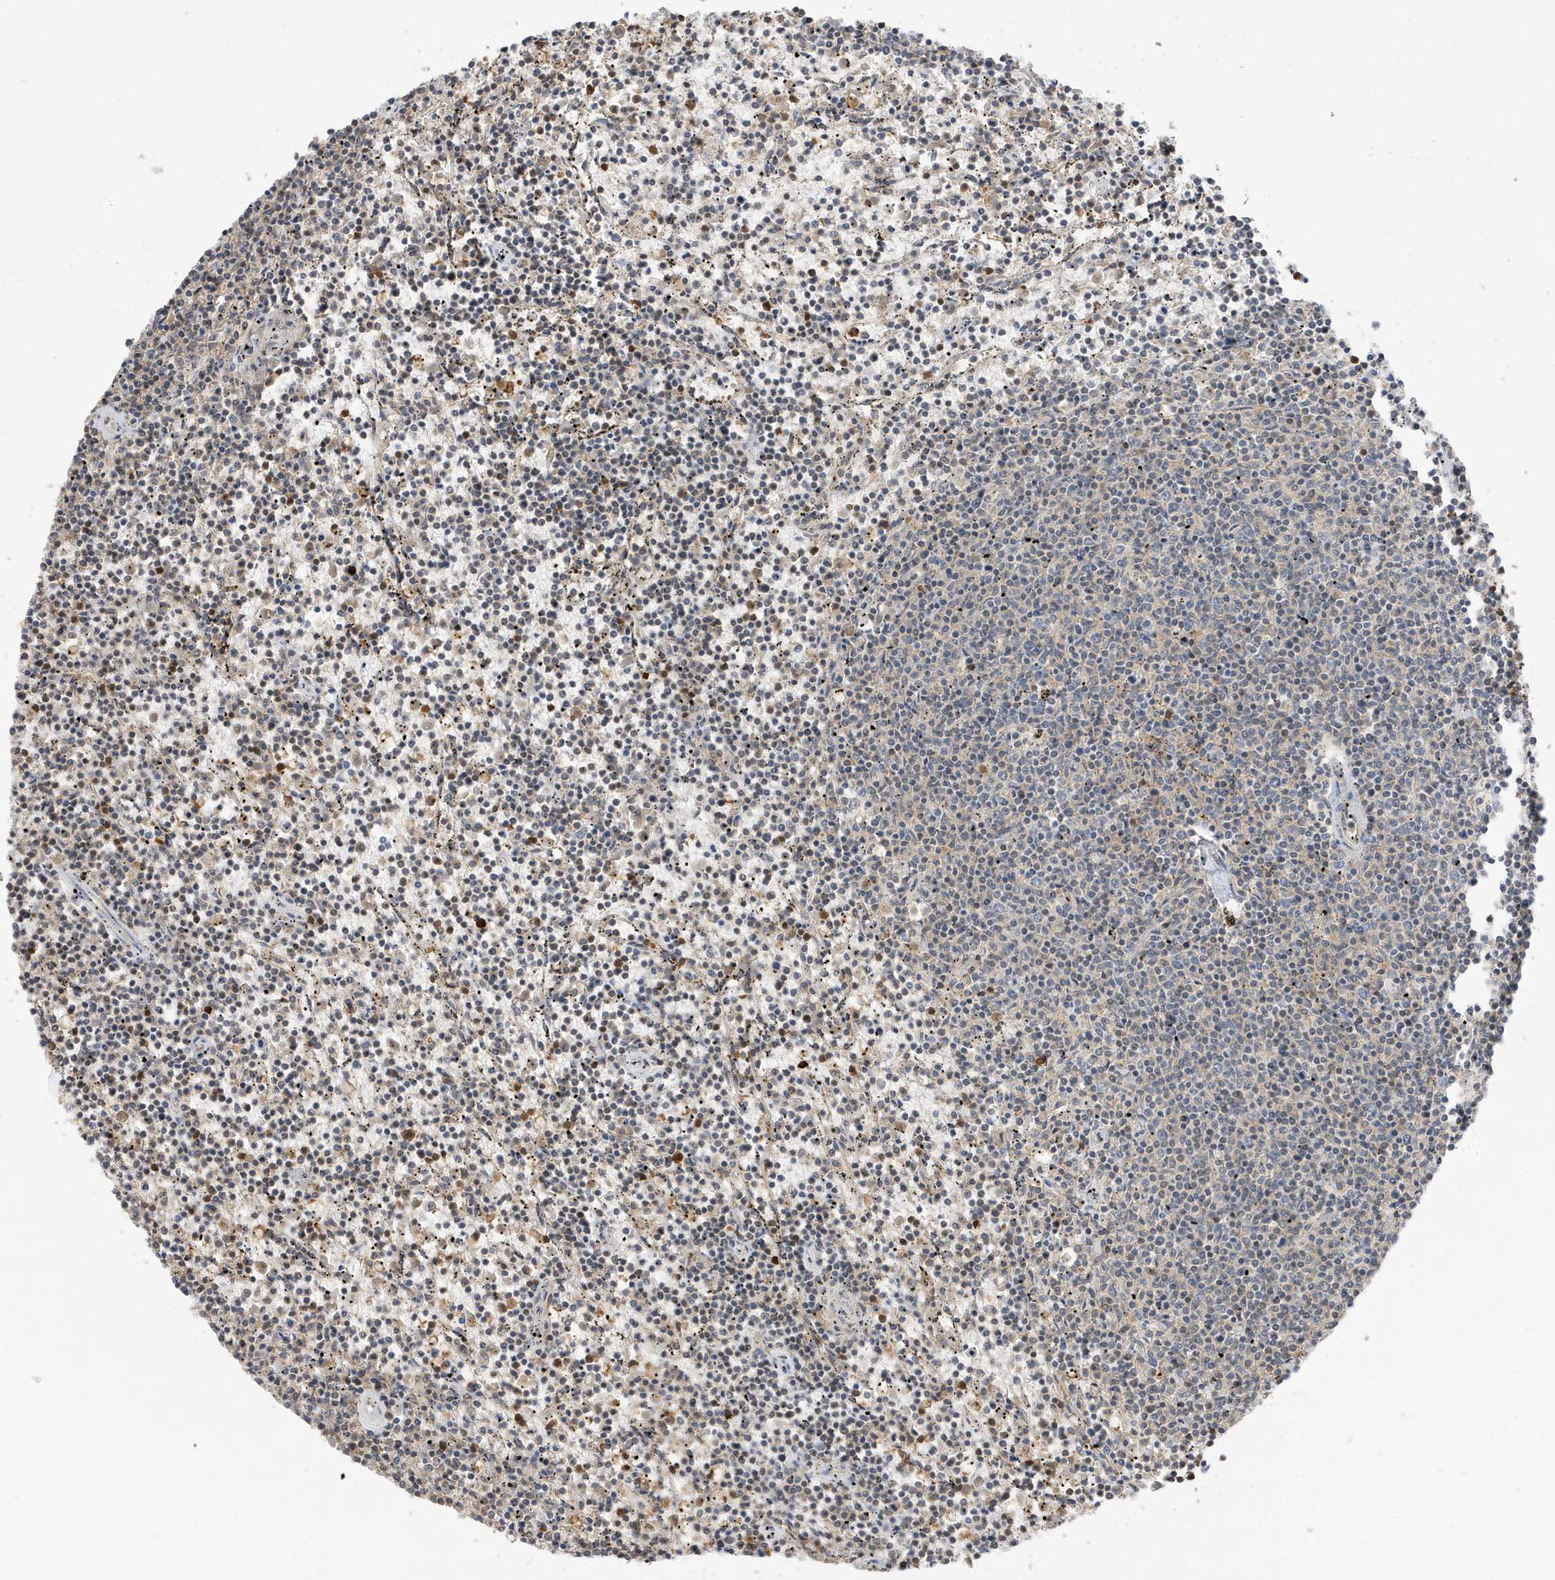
{"staining": {"intensity": "negative", "quantity": "none", "location": "none"}, "tissue": "lymphoma", "cell_type": "Tumor cells", "image_type": "cancer", "snomed": [{"axis": "morphology", "description": "Malignant lymphoma, non-Hodgkin's type, Low grade"}, {"axis": "topography", "description": "Spleen"}], "caption": "Tumor cells are negative for brown protein staining in malignant lymphoma, non-Hodgkin's type (low-grade).", "gene": "TAB3", "patient": {"sex": "female", "age": 50}}